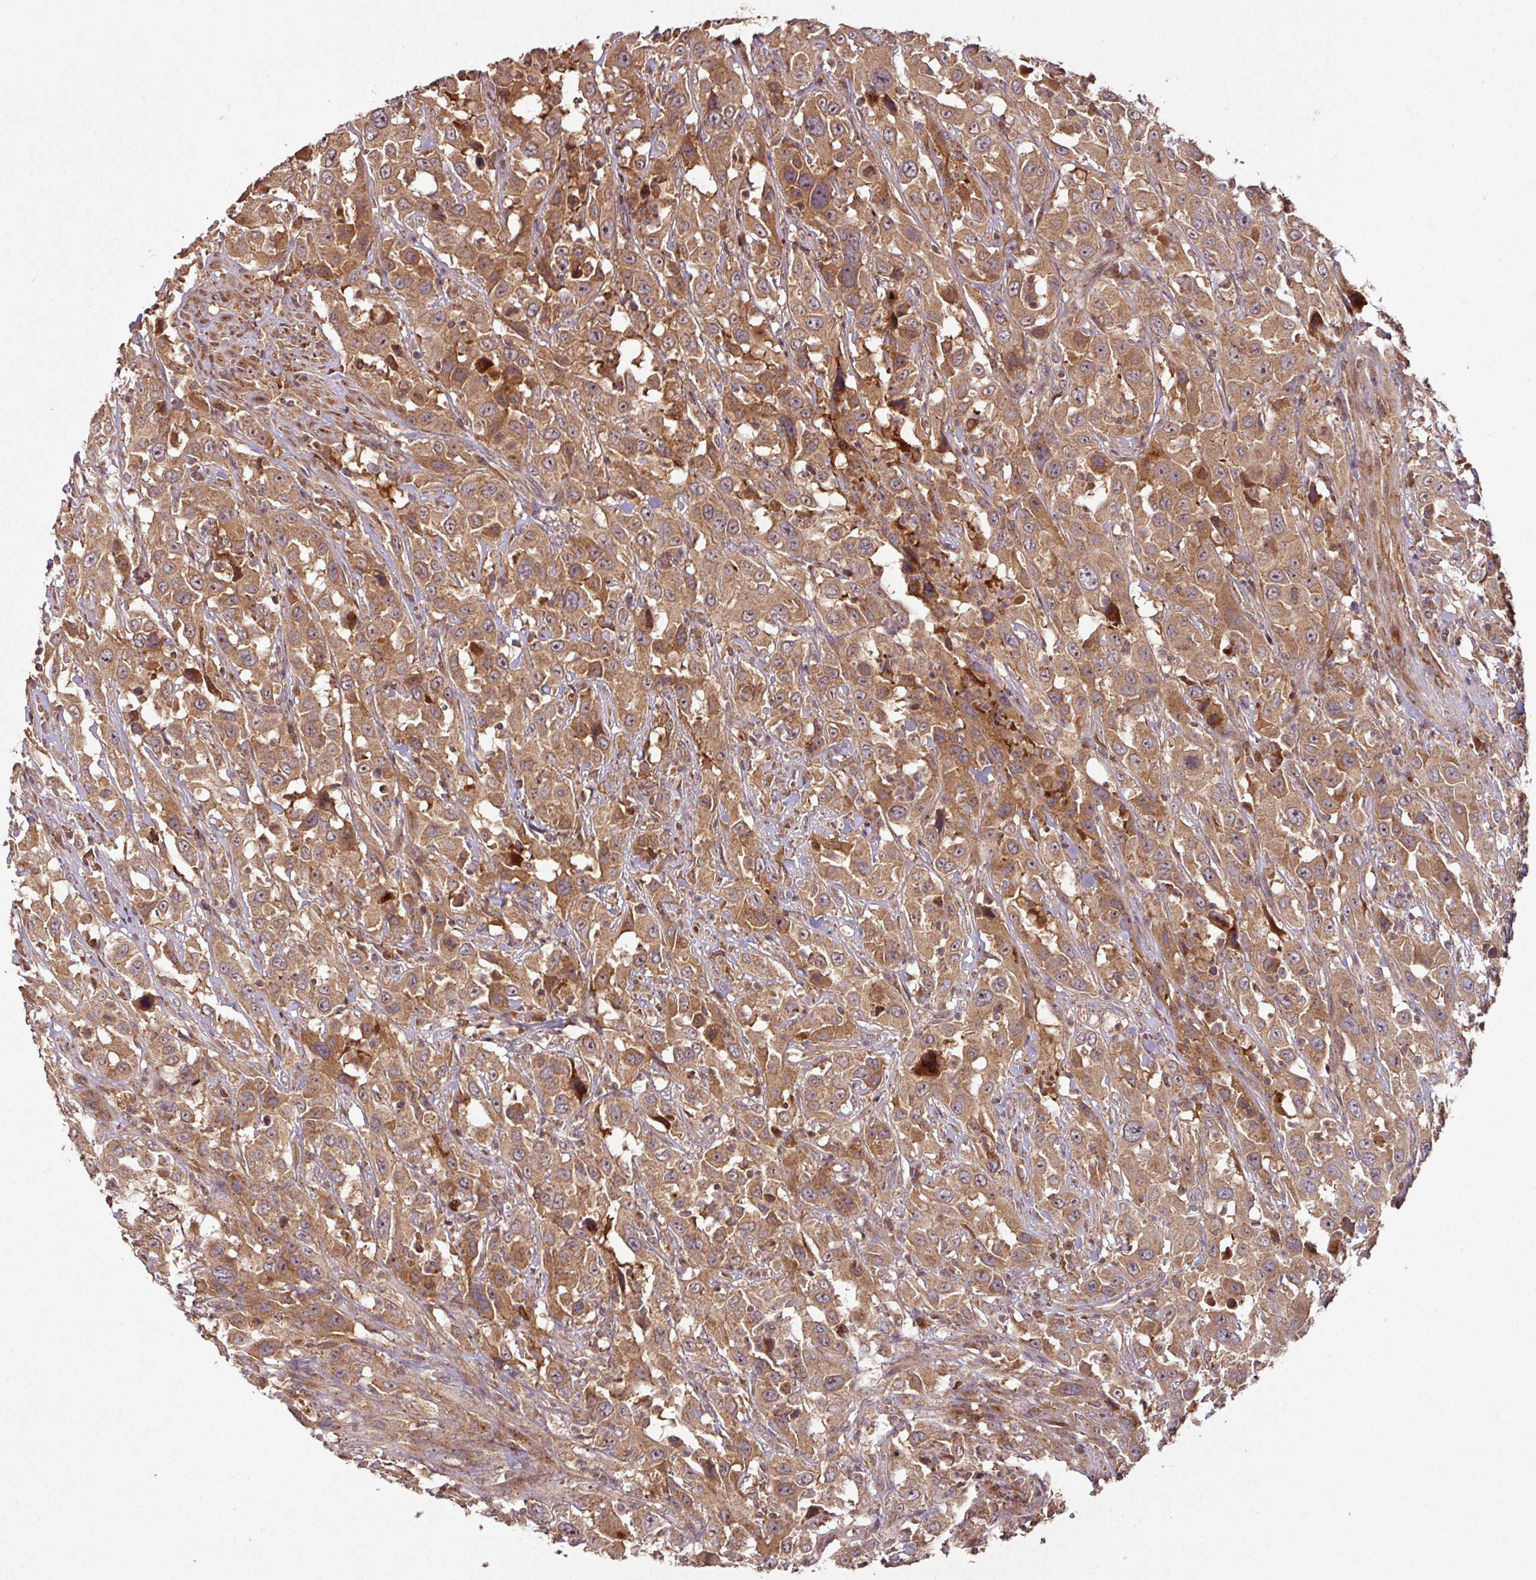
{"staining": {"intensity": "moderate", "quantity": ">75%", "location": "cytoplasmic/membranous"}, "tissue": "urothelial cancer", "cell_type": "Tumor cells", "image_type": "cancer", "snomed": [{"axis": "morphology", "description": "Urothelial carcinoma, High grade"}, {"axis": "topography", "description": "Urinary bladder"}], "caption": "Tumor cells demonstrate medium levels of moderate cytoplasmic/membranous positivity in about >75% of cells in urothelial cancer.", "gene": "MRRF", "patient": {"sex": "male", "age": 61}}